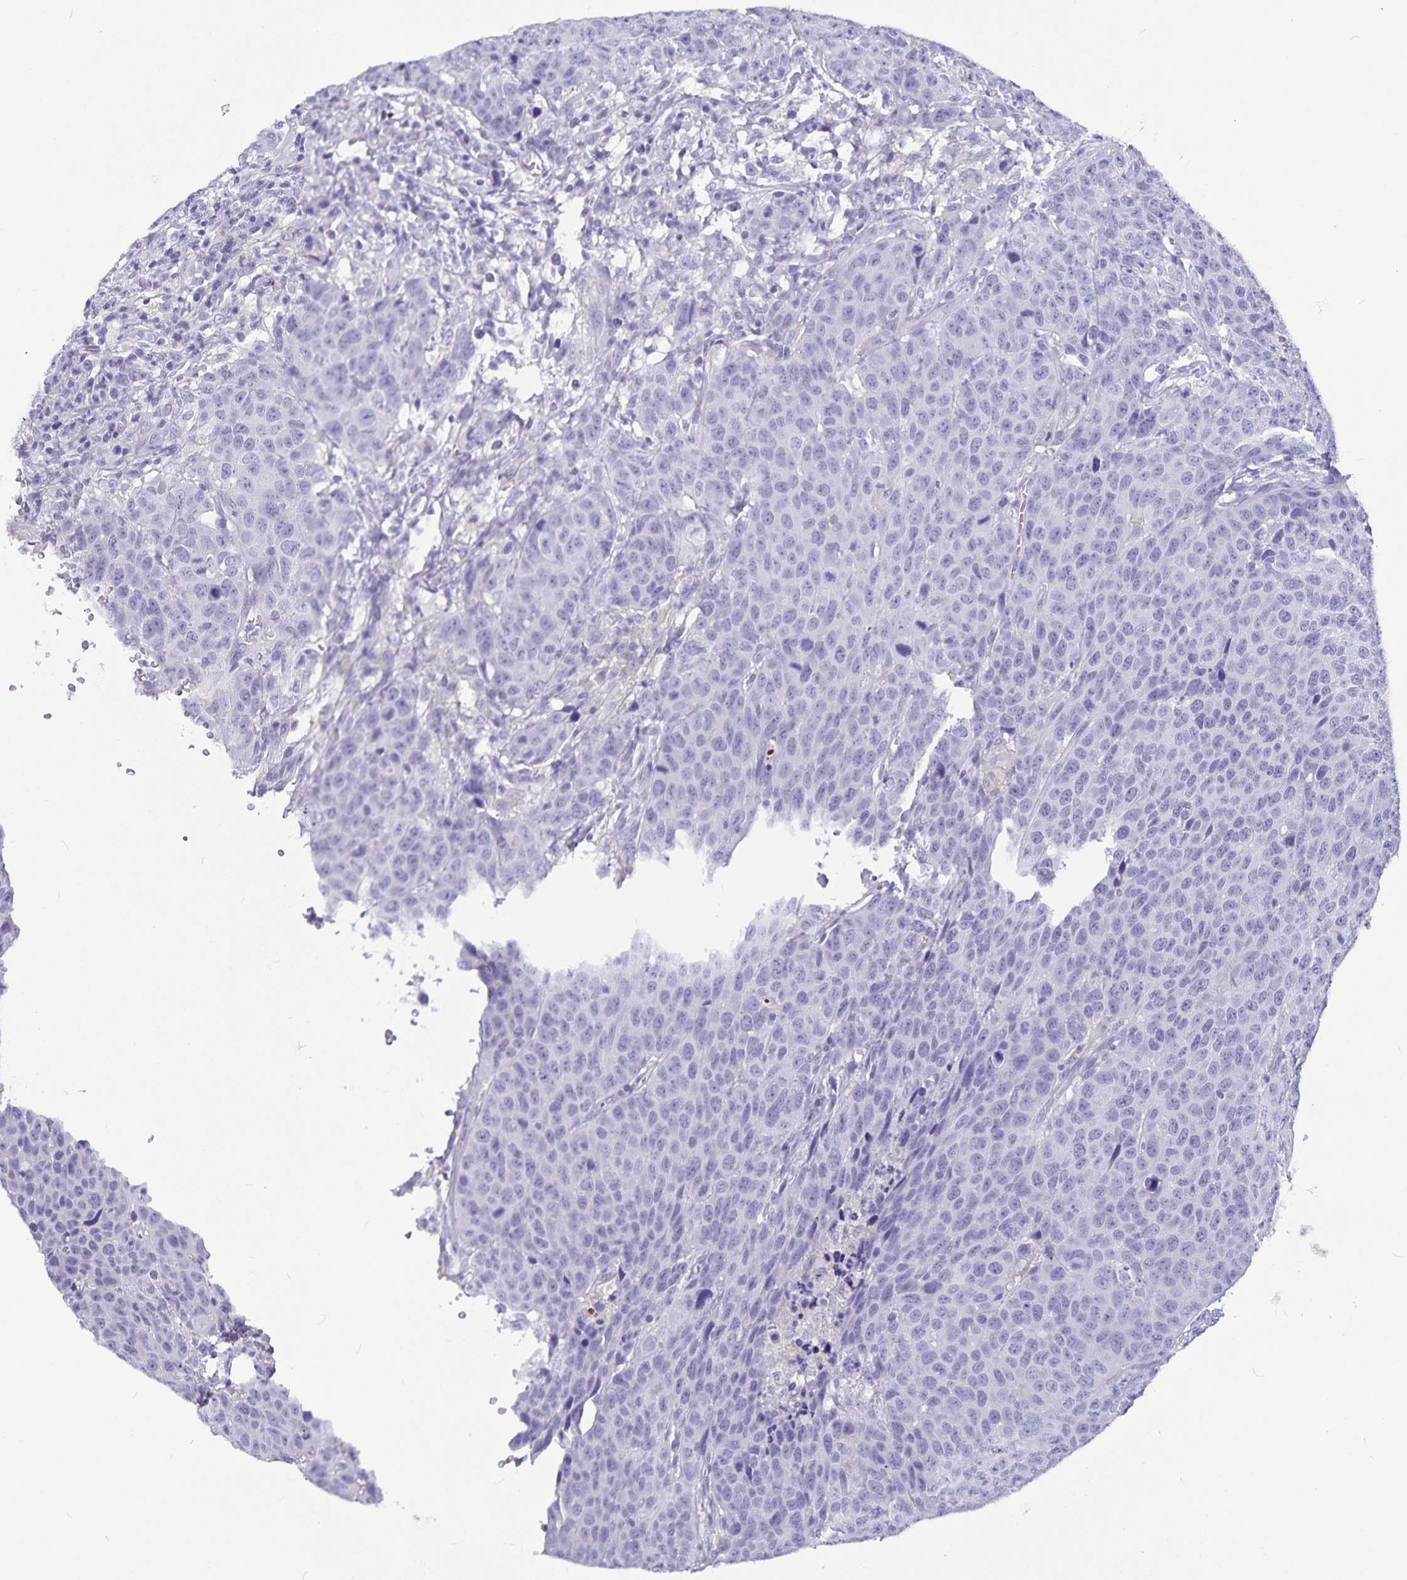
{"staining": {"intensity": "negative", "quantity": "none", "location": "none"}, "tissue": "head and neck cancer", "cell_type": "Tumor cells", "image_type": "cancer", "snomed": [{"axis": "morphology", "description": "Squamous cell carcinoma, NOS"}, {"axis": "topography", "description": "Head-Neck"}], "caption": "IHC micrograph of neoplastic tissue: head and neck cancer (squamous cell carcinoma) stained with DAB exhibits no significant protein positivity in tumor cells.", "gene": "PLAC1", "patient": {"sex": "male", "age": 66}}